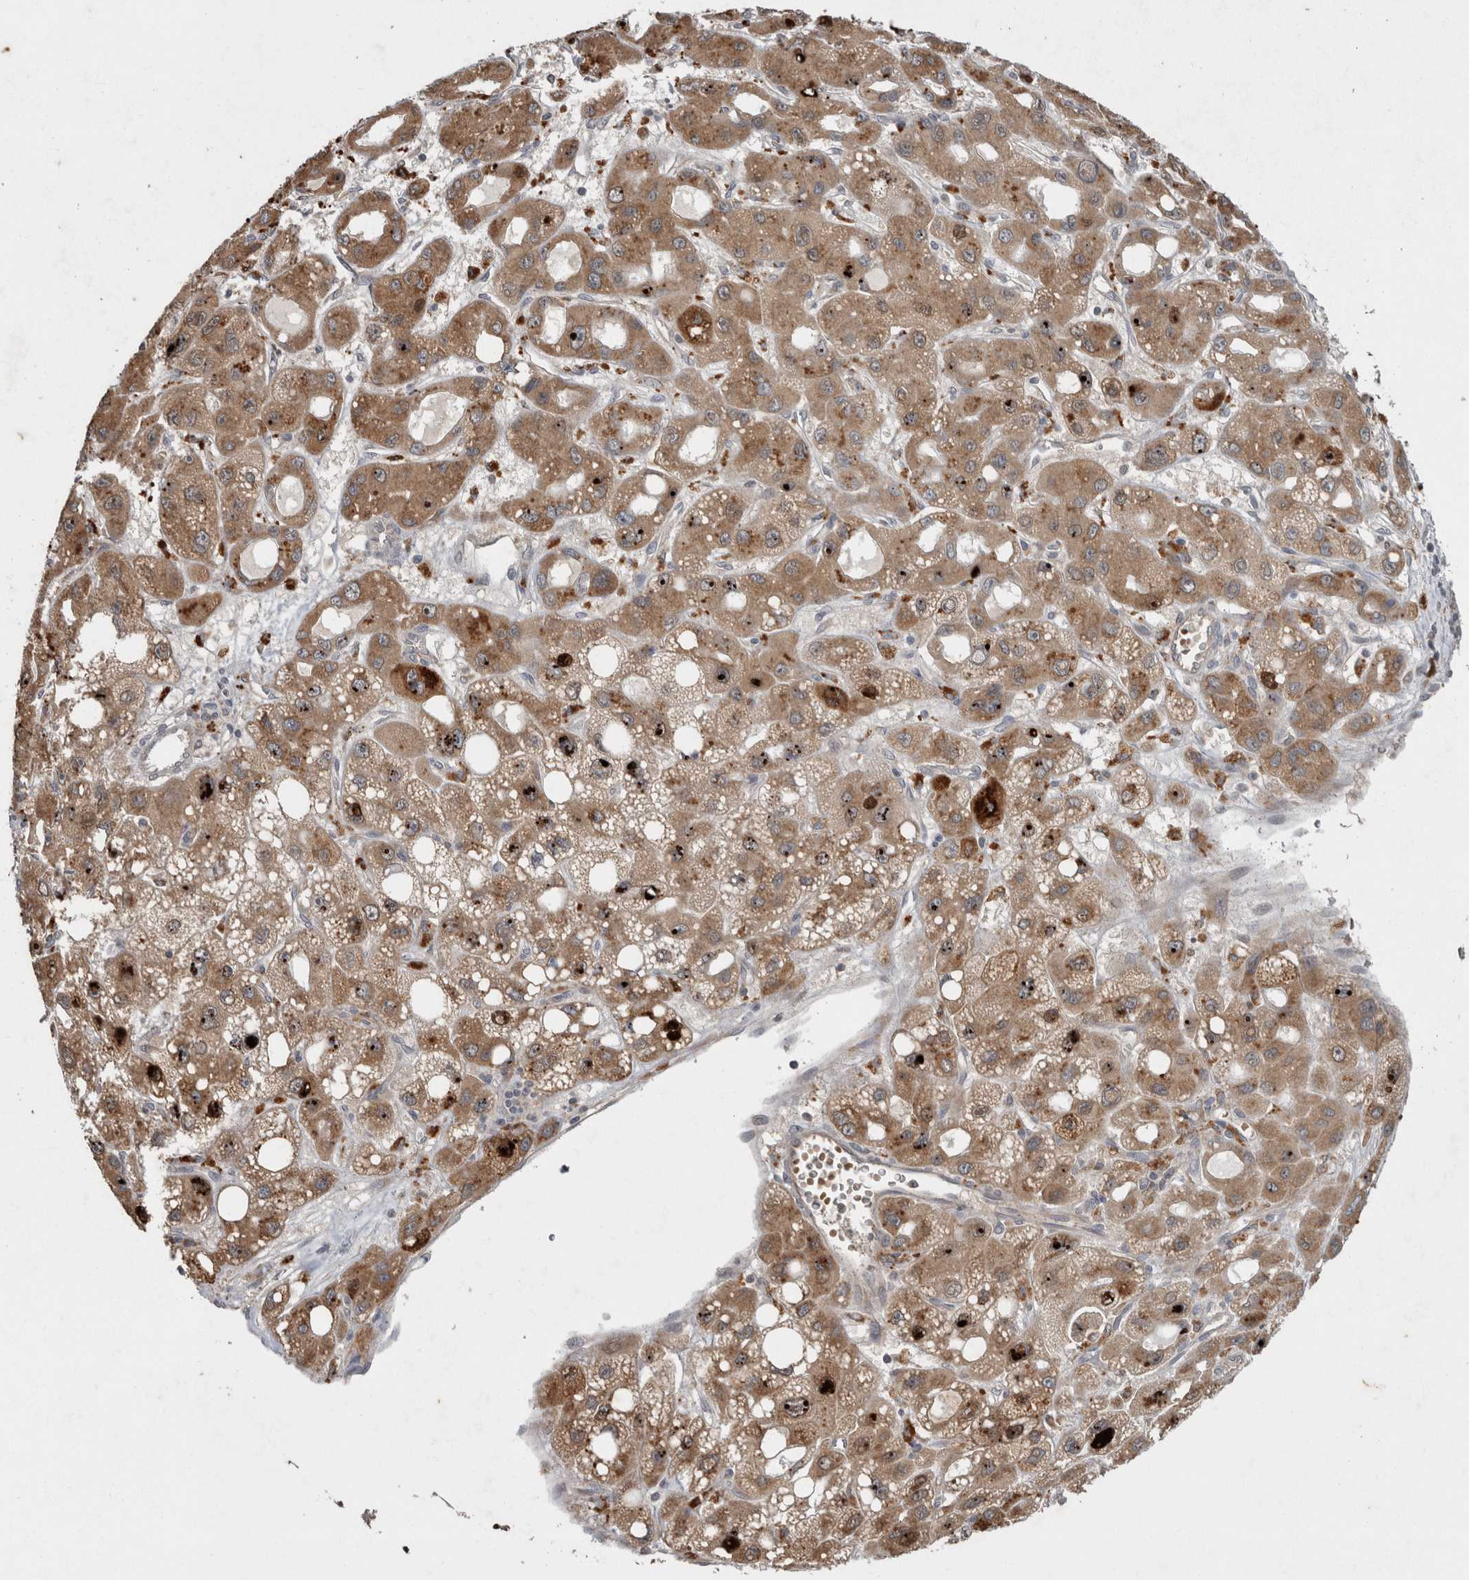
{"staining": {"intensity": "strong", "quantity": "25%-75%", "location": "cytoplasmic/membranous"}, "tissue": "liver cancer", "cell_type": "Tumor cells", "image_type": "cancer", "snomed": [{"axis": "morphology", "description": "Carcinoma, Hepatocellular, NOS"}, {"axis": "topography", "description": "Liver"}], "caption": "The micrograph demonstrates a brown stain indicating the presence of a protein in the cytoplasmic/membranous of tumor cells in hepatocellular carcinoma (liver).", "gene": "ADGRL3", "patient": {"sex": "male", "age": 55}}